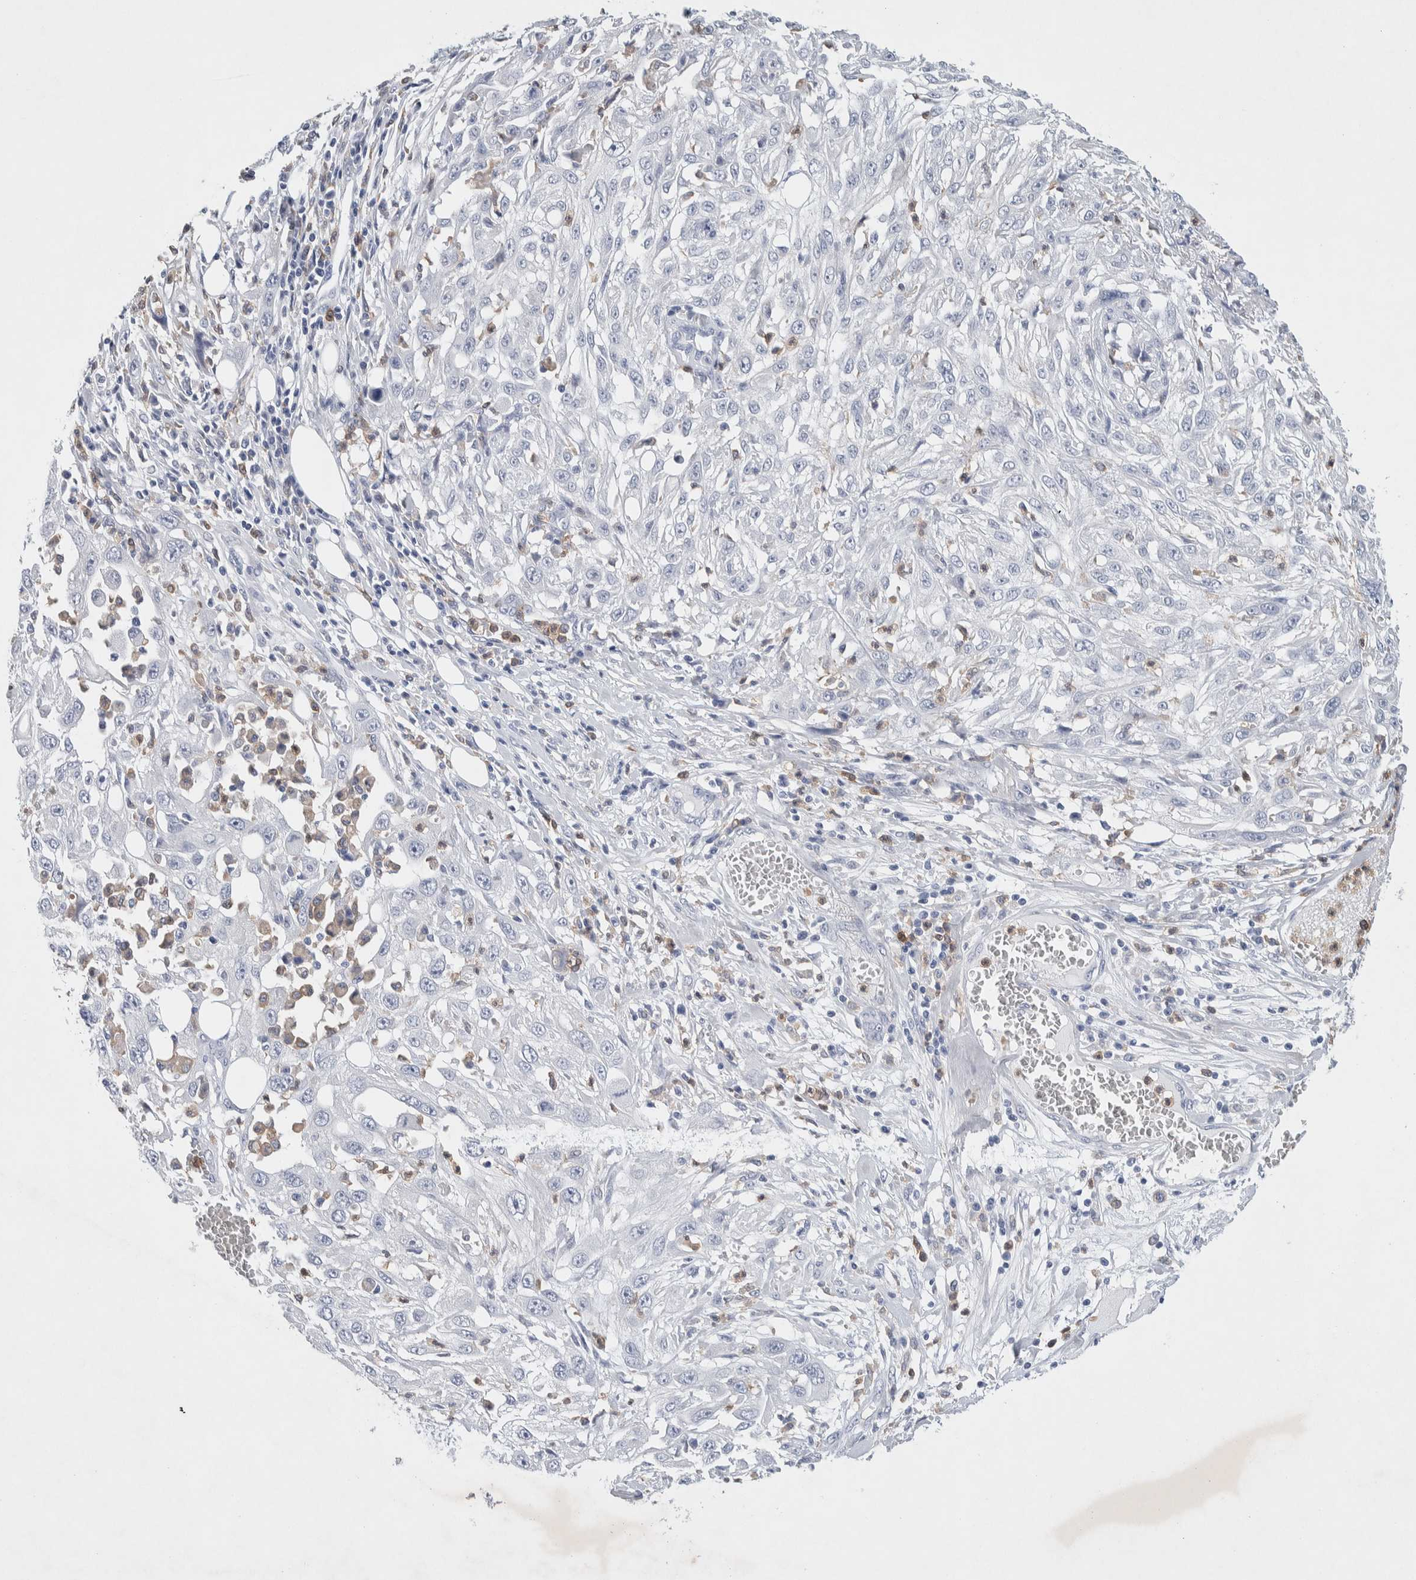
{"staining": {"intensity": "negative", "quantity": "none", "location": "none"}, "tissue": "skin cancer", "cell_type": "Tumor cells", "image_type": "cancer", "snomed": [{"axis": "morphology", "description": "Squamous cell carcinoma, NOS"}, {"axis": "topography", "description": "Skin"}], "caption": "The IHC histopathology image has no significant staining in tumor cells of skin cancer (squamous cell carcinoma) tissue.", "gene": "NCF2", "patient": {"sex": "male", "age": 75}}